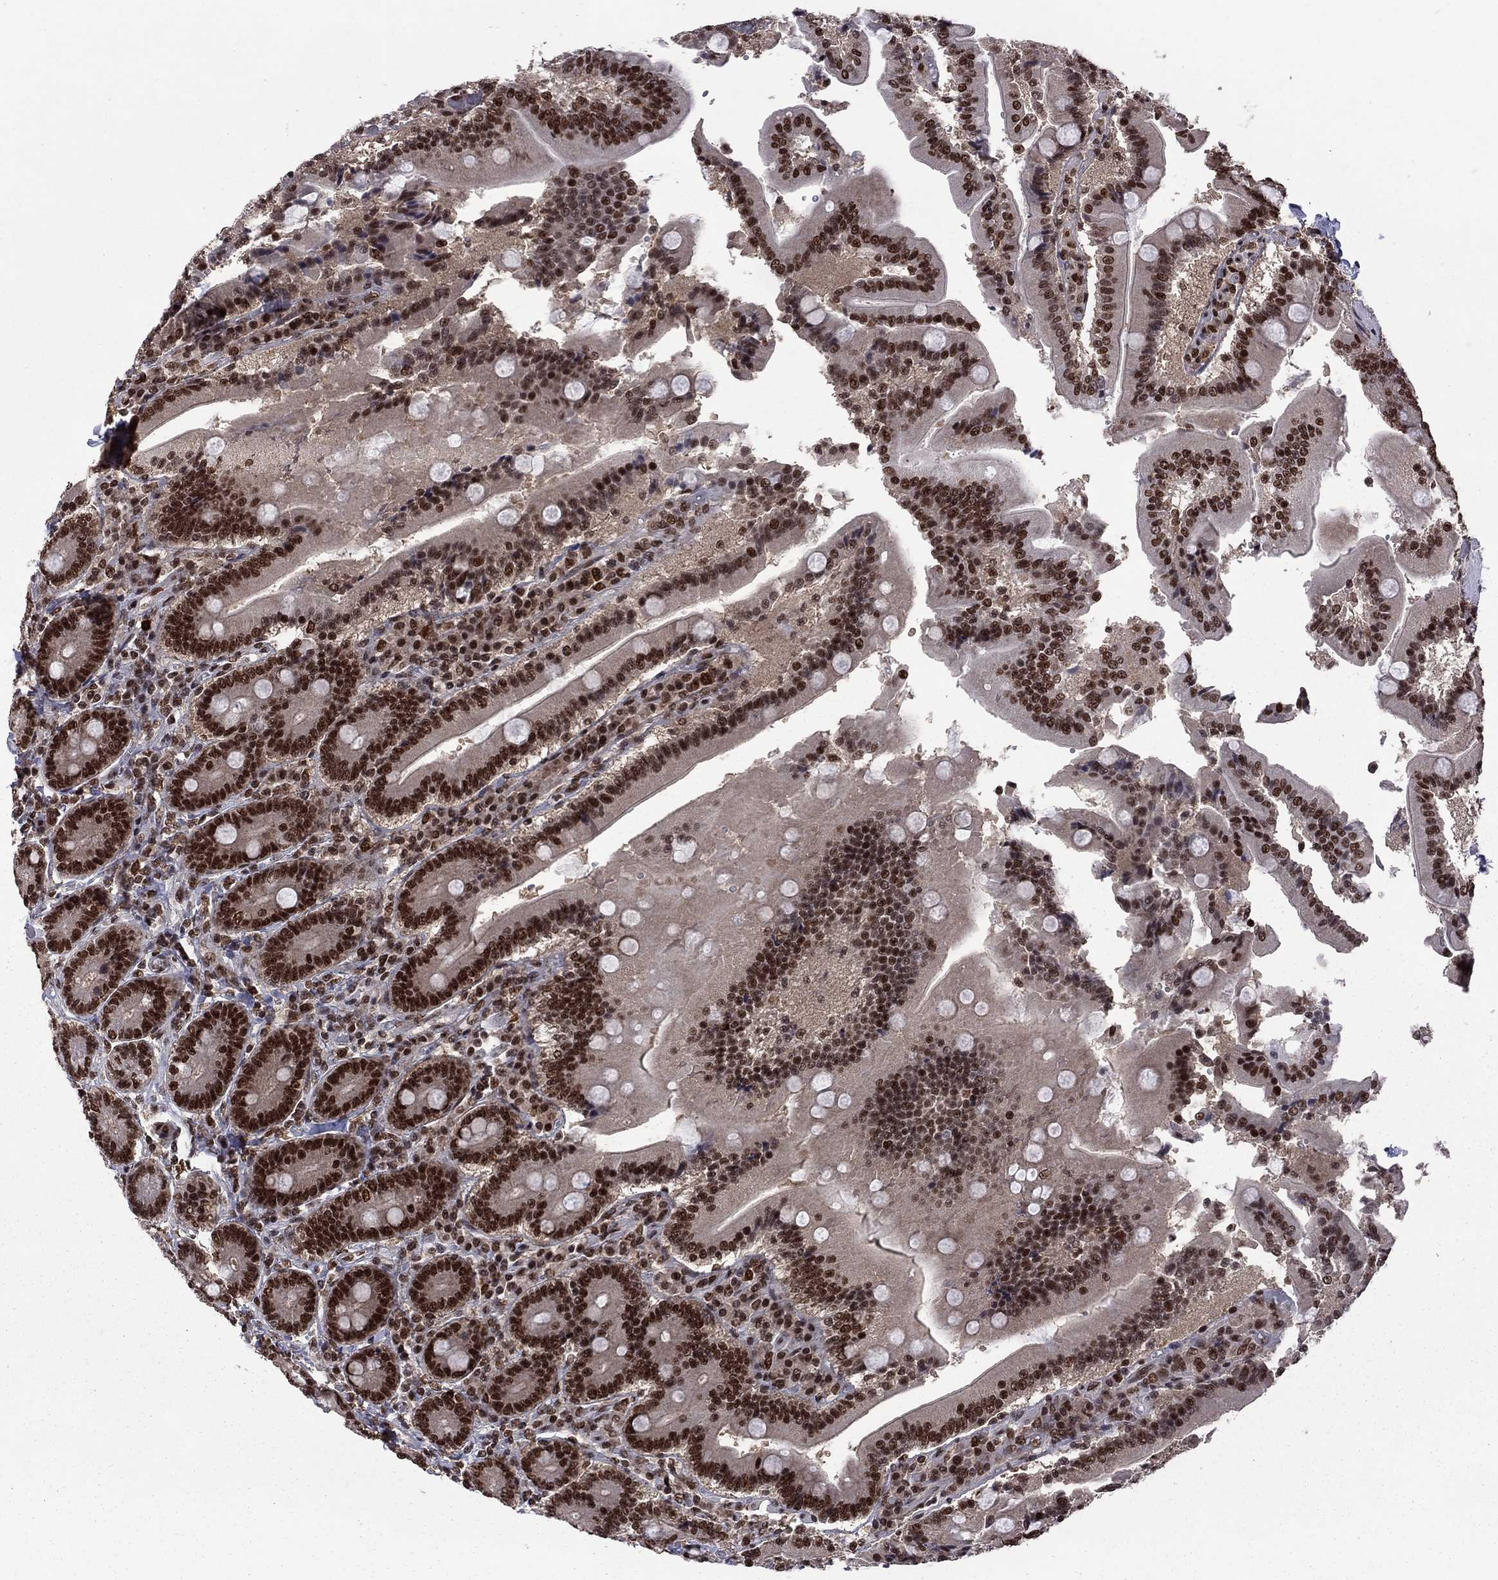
{"staining": {"intensity": "strong", "quantity": ">75%", "location": "nuclear"}, "tissue": "duodenum", "cell_type": "Glandular cells", "image_type": "normal", "snomed": [{"axis": "morphology", "description": "Normal tissue, NOS"}, {"axis": "topography", "description": "Duodenum"}], "caption": "Brown immunohistochemical staining in normal human duodenum displays strong nuclear expression in approximately >75% of glandular cells.", "gene": "MED25", "patient": {"sex": "female", "age": 62}}